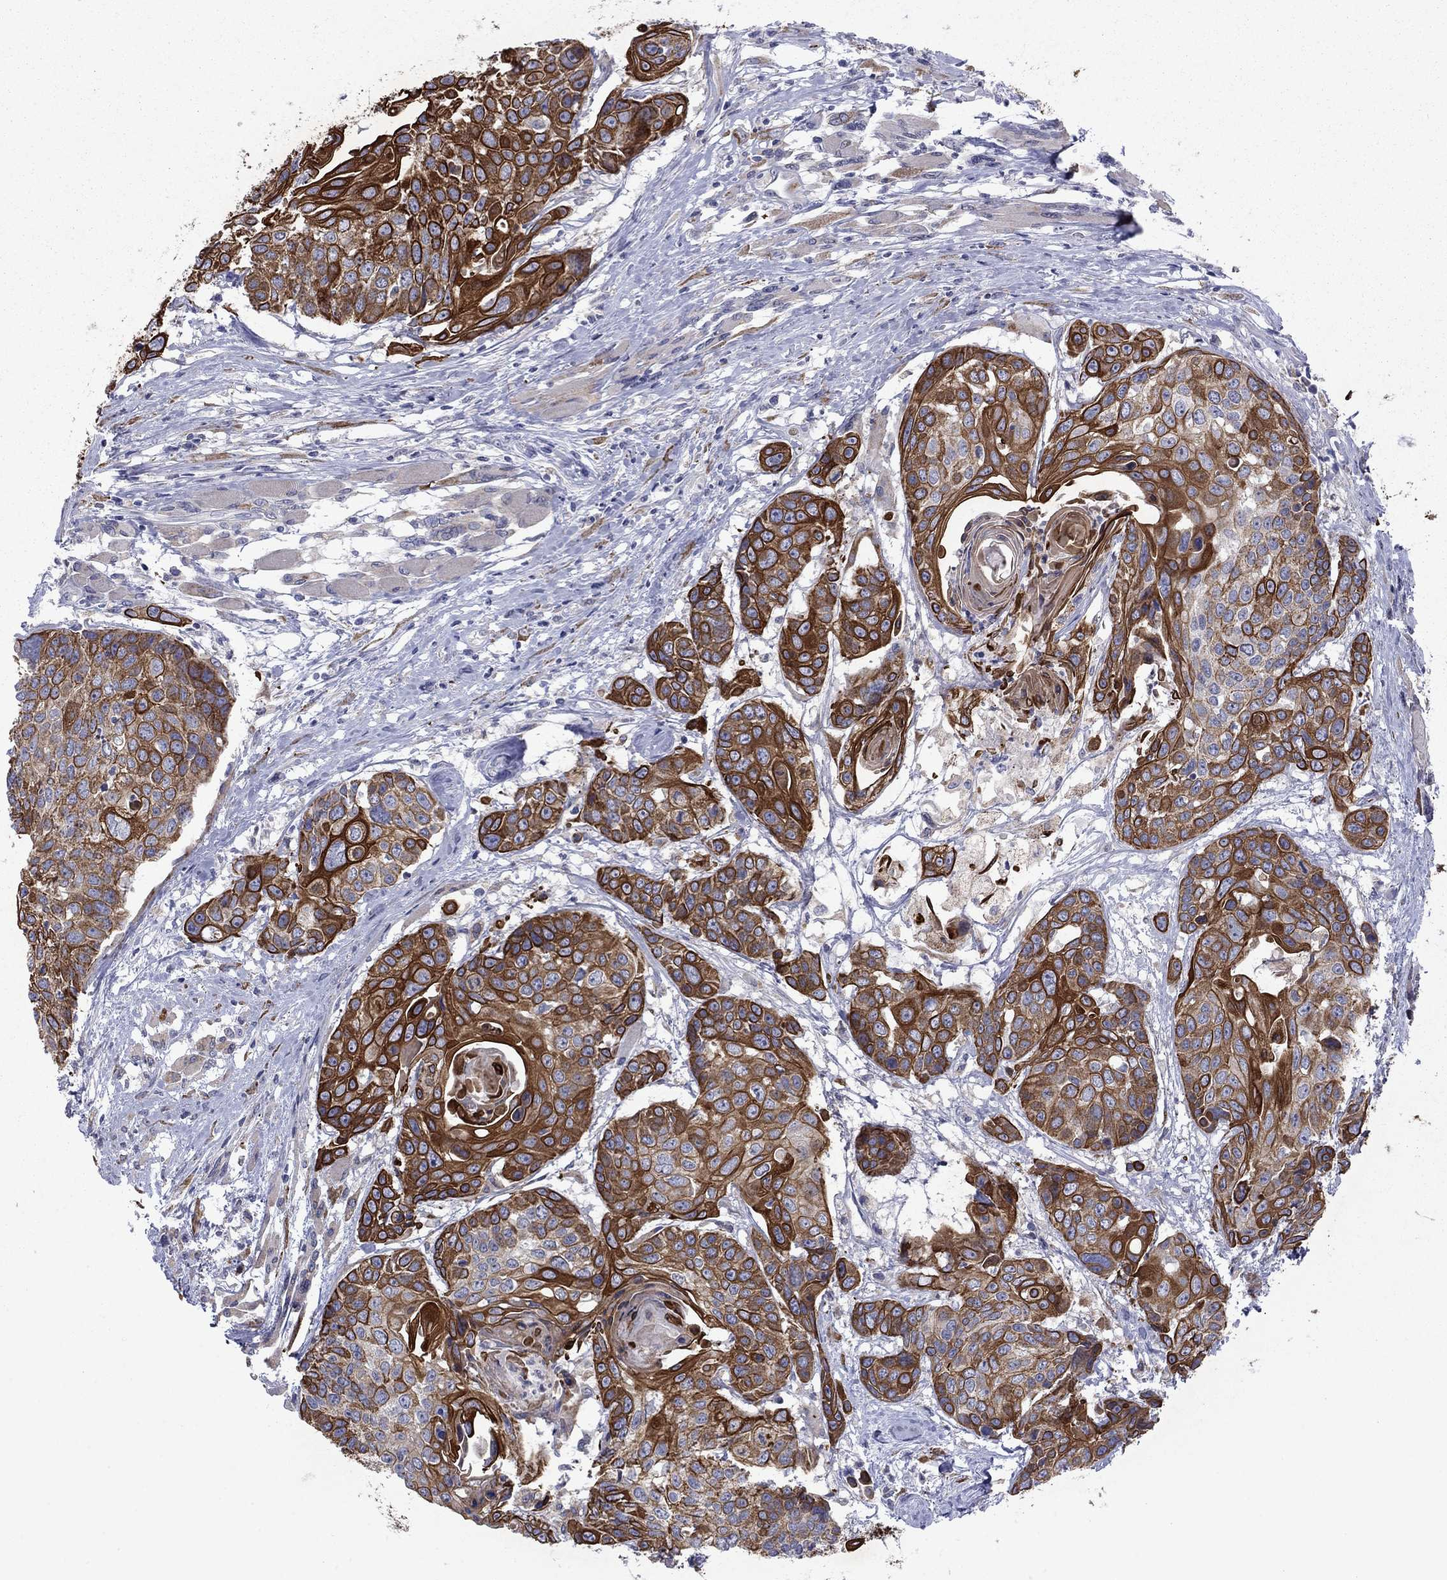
{"staining": {"intensity": "strong", "quantity": ">75%", "location": "cytoplasmic/membranous"}, "tissue": "head and neck cancer", "cell_type": "Tumor cells", "image_type": "cancer", "snomed": [{"axis": "morphology", "description": "Squamous cell carcinoma, NOS"}, {"axis": "topography", "description": "Oral tissue"}, {"axis": "topography", "description": "Head-Neck"}], "caption": "Head and neck cancer (squamous cell carcinoma) stained for a protein (brown) displays strong cytoplasmic/membranous positive staining in about >75% of tumor cells.", "gene": "TMPRSS11A", "patient": {"sex": "male", "age": 56}}